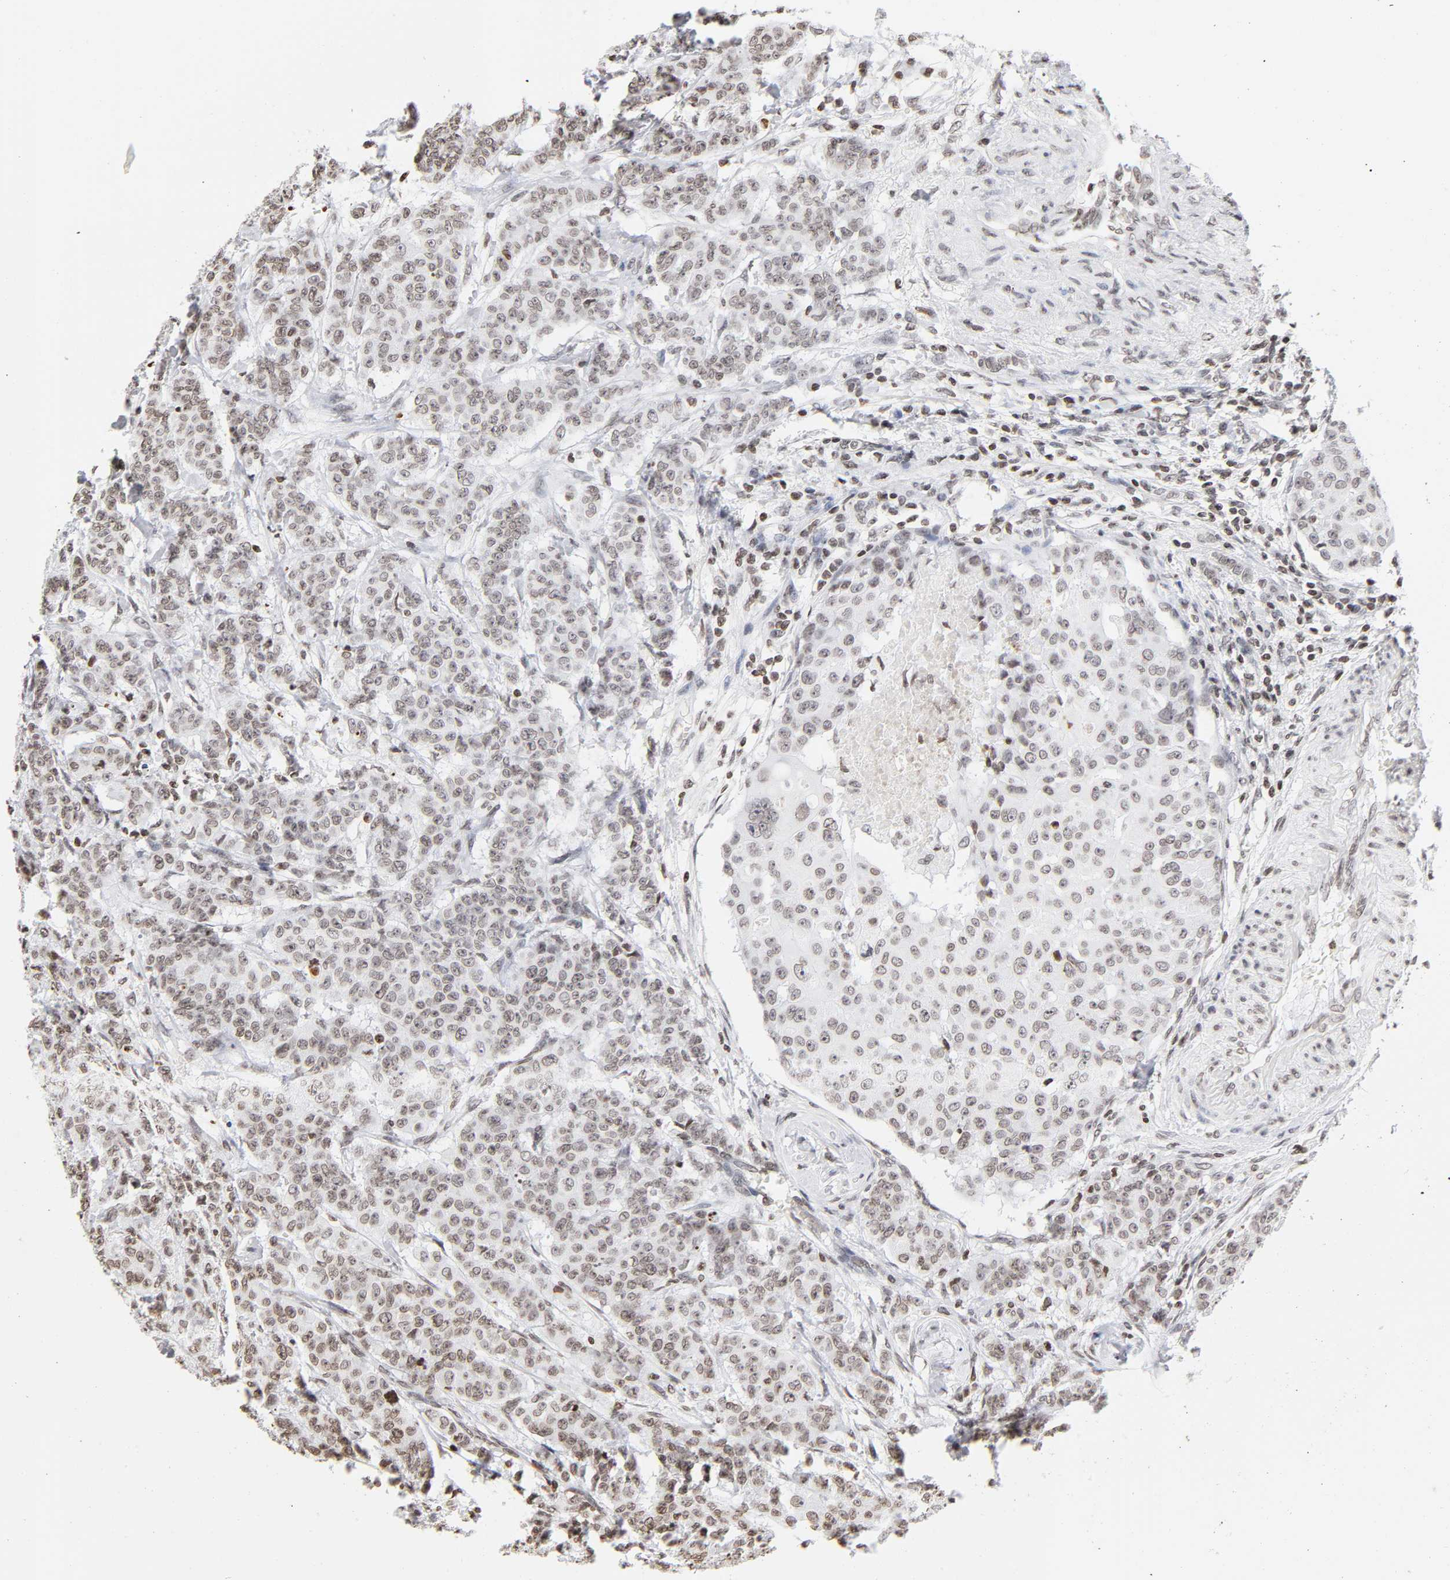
{"staining": {"intensity": "weak", "quantity": ">75%", "location": "nuclear"}, "tissue": "breast cancer", "cell_type": "Tumor cells", "image_type": "cancer", "snomed": [{"axis": "morphology", "description": "Duct carcinoma"}, {"axis": "topography", "description": "Breast"}], "caption": "Breast infiltrating ductal carcinoma stained for a protein demonstrates weak nuclear positivity in tumor cells.", "gene": "H2AC12", "patient": {"sex": "female", "age": 40}}